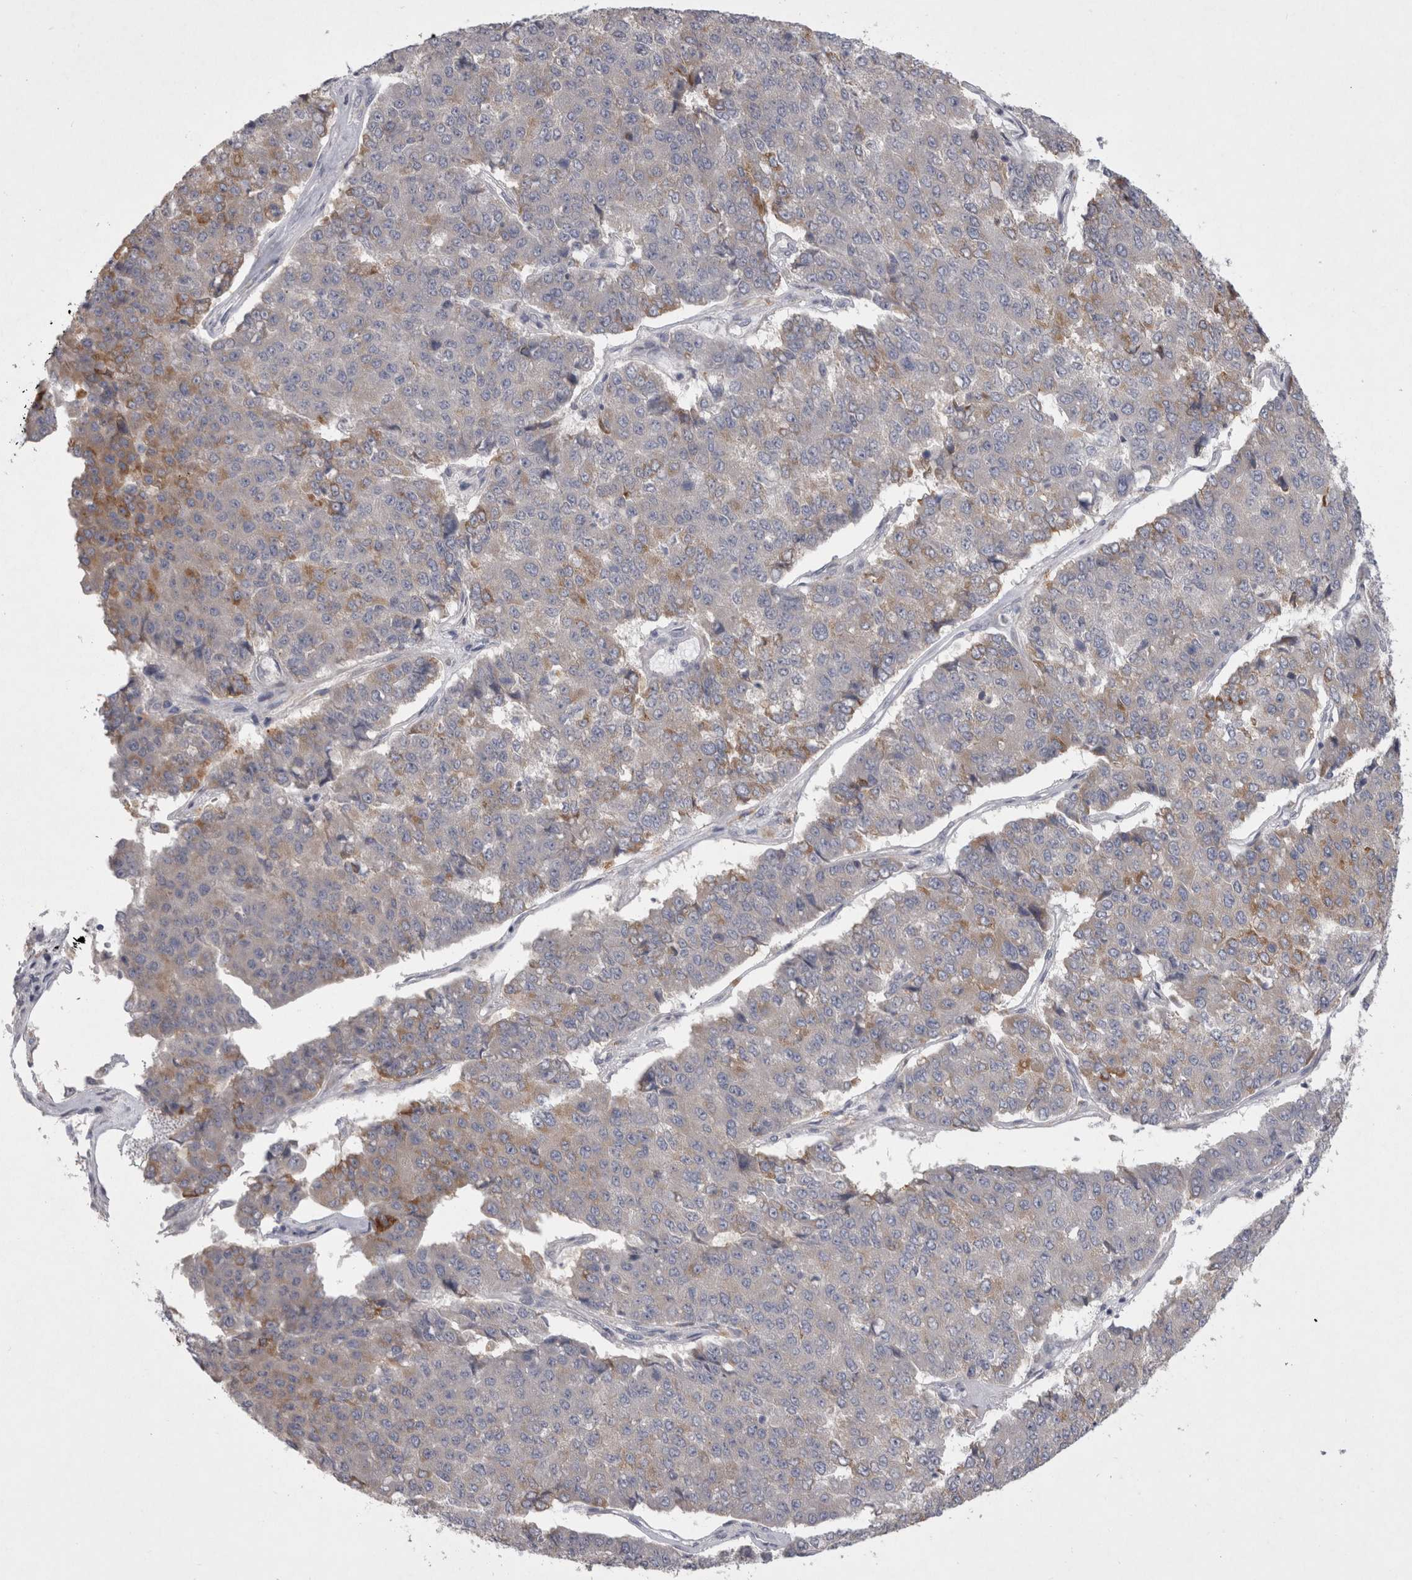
{"staining": {"intensity": "weak", "quantity": "<25%", "location": "cytoplasmic/membranous"}, "tissue": "pancreatic cancer", "cell_type": "Tumor cells", "image_type": "cancer", "snomed": [{"axis": "morphology", "description": "Adenocarcinoma, NOS"}, {"axis": "topography", "description": "Pancreas"}], "caption": "An immunohistochemistry (IHC) photomicrograph of pancreatic adenocarcinoma is shown. There is no staining in tumor cells of pancreatic adenocarcinoma.", "gene": "LRRC40", "patient": {"sex": "male", "age": 50}}